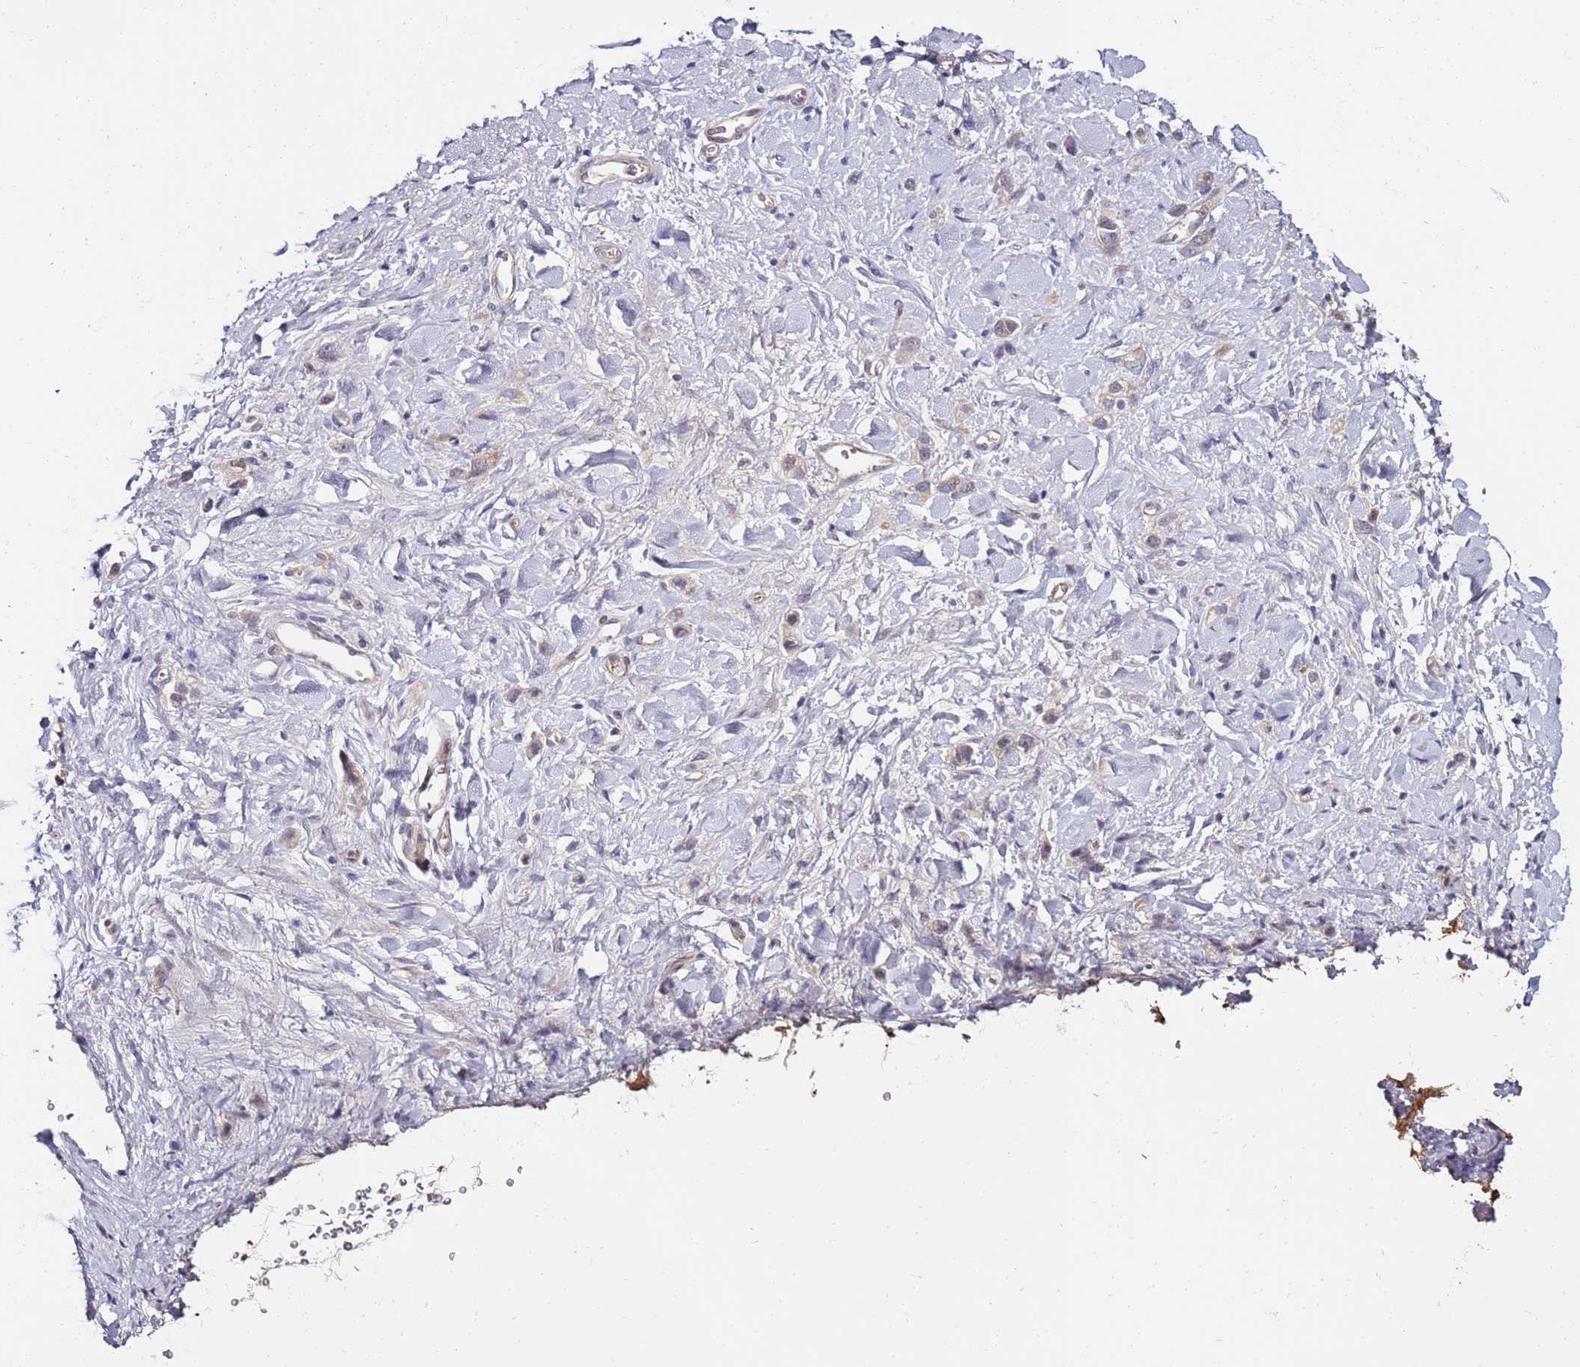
{"staining": {"intensity": "weak", "quantity": "<25%", "location": "cytoplasmic/membranous"}, "tissue": "stomach cancer", "cell_type": "Tumor cells", "image_type": "cancer", "snomed": [{"axis": "morphology", "description": "Adenocarcinoma, NOS"}, {"axis": "topography", "description": "Stomach"}], "caption": "There is no significant positivity in tumor cells of adenocarcinoma (stomach).", "gene": "DUSP28", "patient": {"sex": "female", "age": 65}}